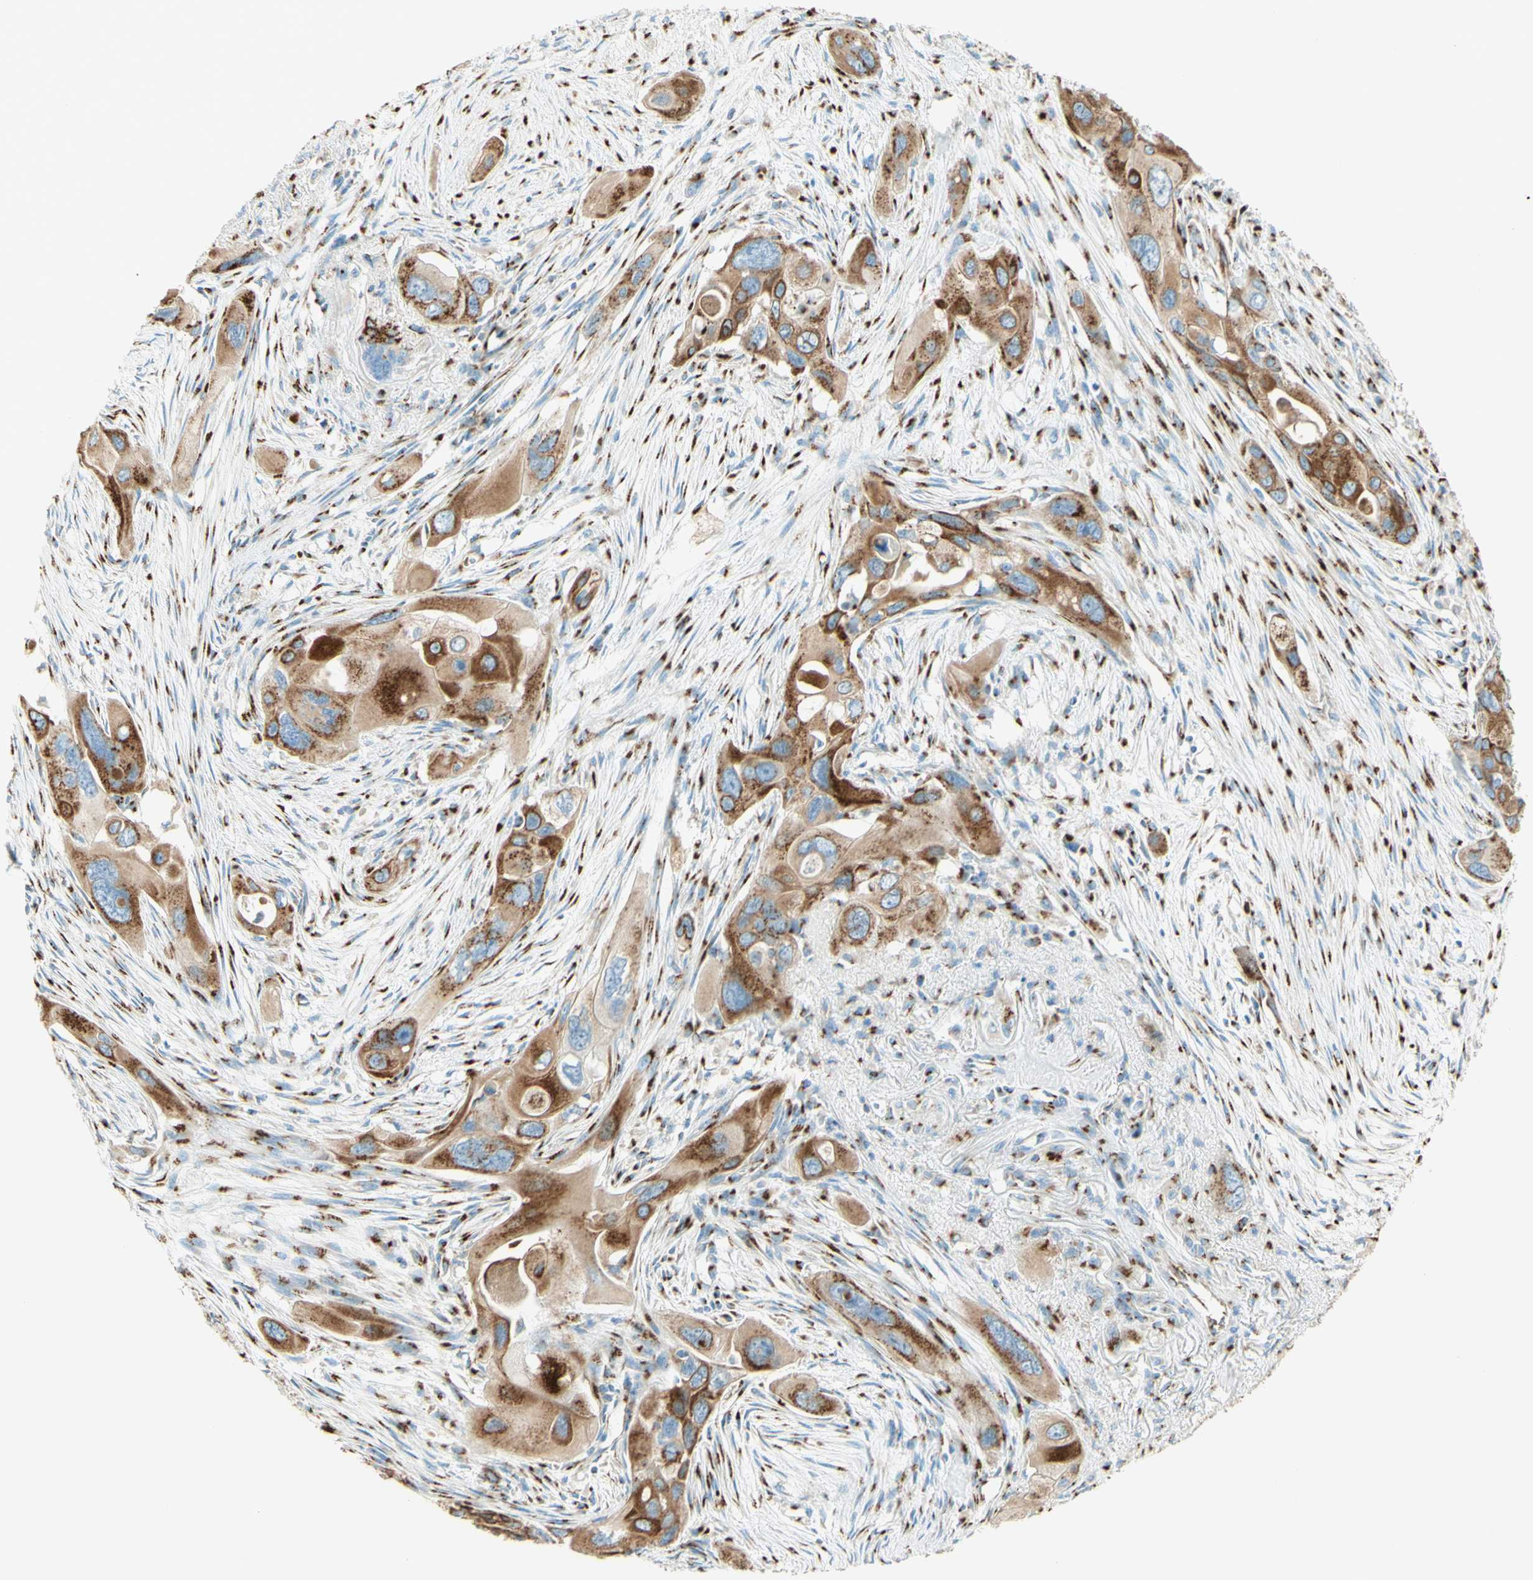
{"staining": {"intensity": "strong", "quantity": ">75%", "location": "cytoplasmic/membranous"}, "tissue": "pancreatic cancer", "cell_type": "Tumor cells", "image_type": "cancer", "snomed": [{"axis": "morphology", "description": "Adenocarcinoma, NOS"}, {"axis": "topography", "description": "Pancreas"}], "caption": "Pancreatic cancer (adenocarcinoma) tissue demonstrates strong cytoplasmic/membranous positivity in about >75% of tumor cells, visualized by immunohistochemistry. (IHC, brightfield microscopy, high magnification).", "gene": "GOLGB1", "patient": {"sex": "male", "age": 73}}